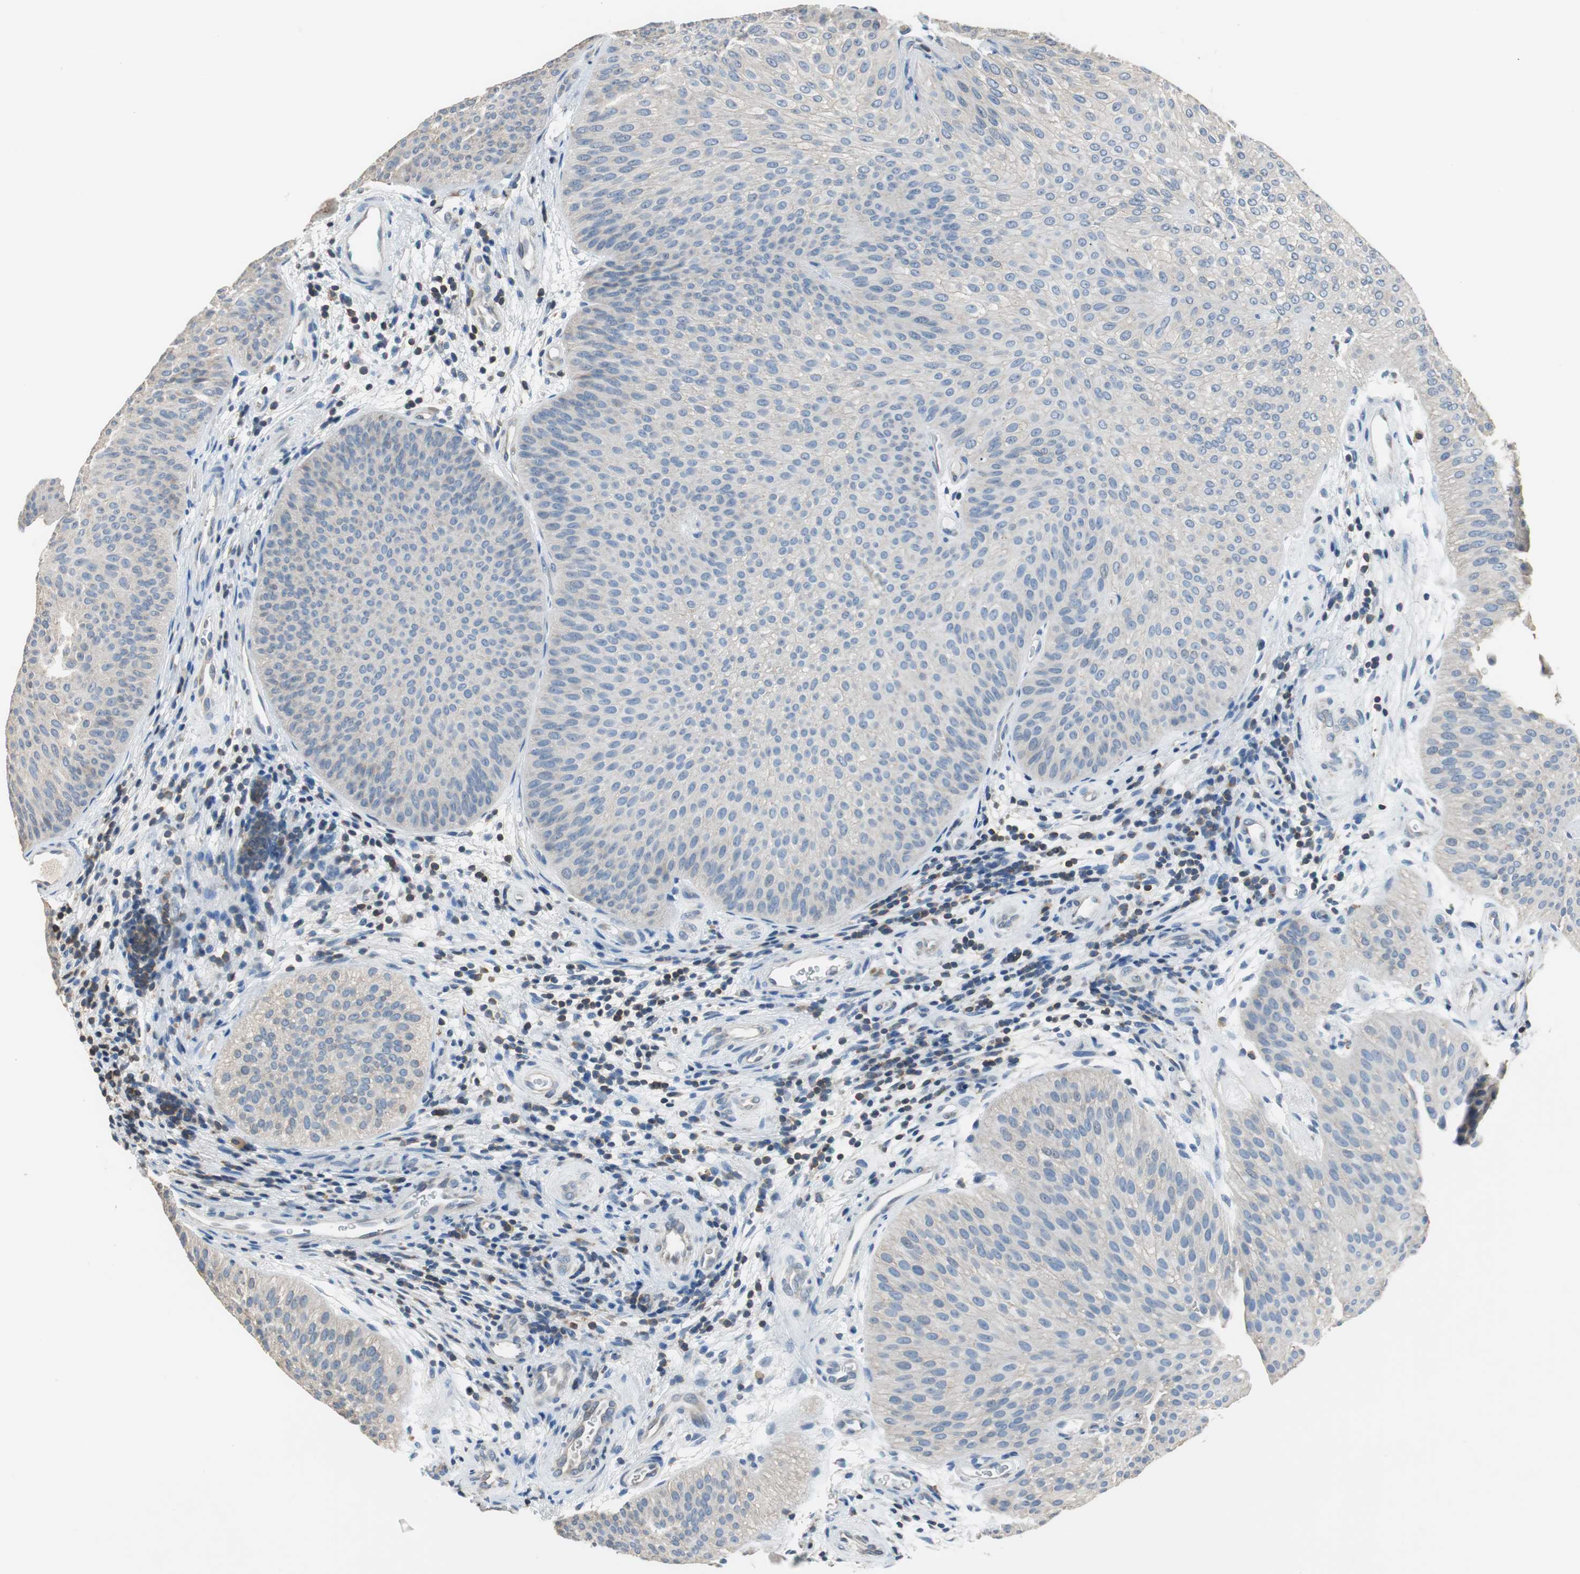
{"staining": {"intensity": "negative", "quantity": "none", "location": "none"}, "tissue": "urothelial cancer", "cell_type": "Tumor cells", "image_type": "cancer", "snomed": [{"axis": "morphology", "description": "Urothelial carcinoma, Low grade"}, {"axis": "topography", "description": "Urinary bladder"}], "caption": "Protein analysis of urothelial cancer reveals no significant positivity in tumor cells. Nuclei are stained in blue.", "gene": "PRKCA", "patient": {"sex": "female", "age": 60}}